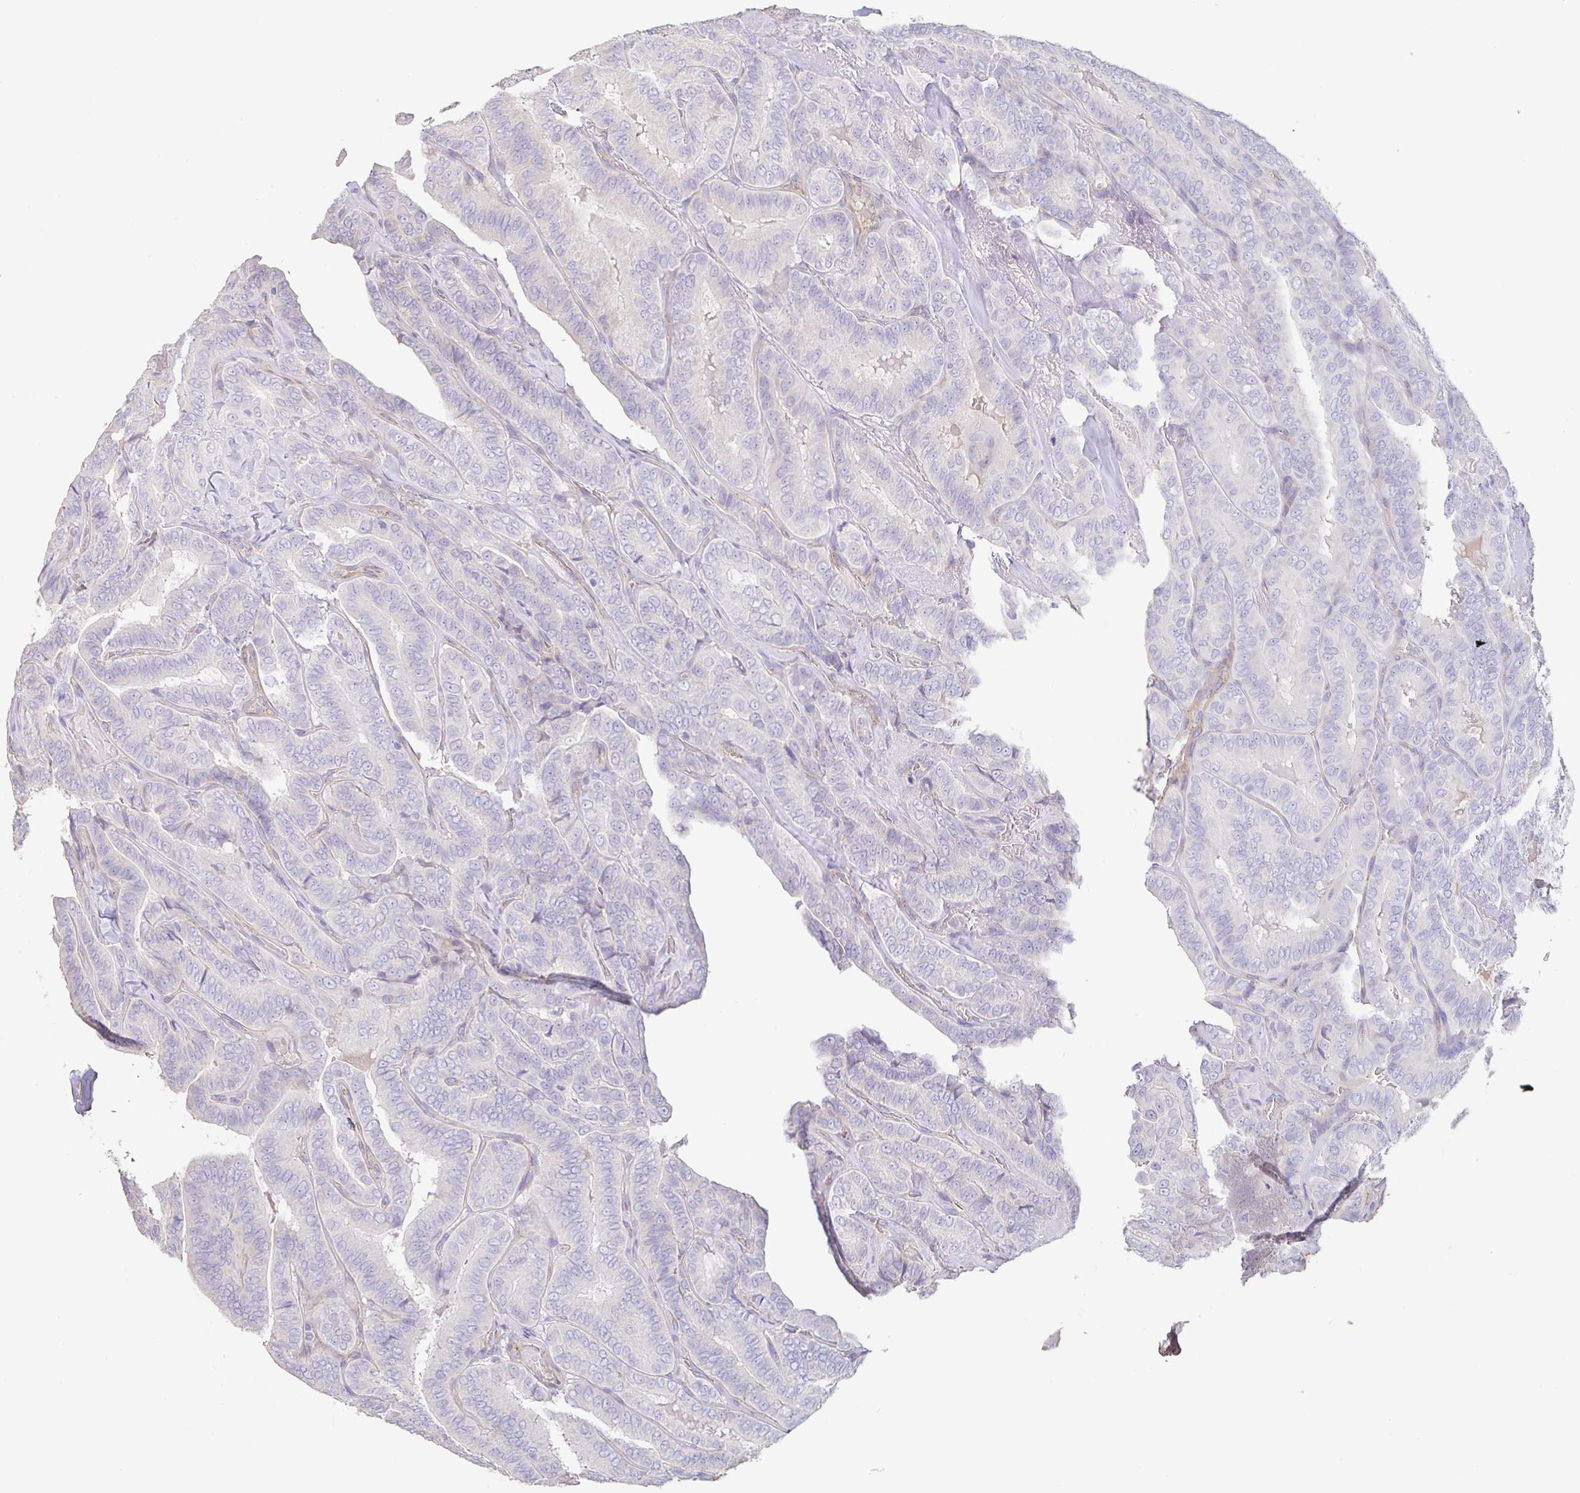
{"staining": {"intensity": "negative", "quantity": "none", "location": "none"}, "tissue": "thyroid cancer", "cell_type": "Tumor cells", "image_type": "cancer", "snomed": [{"axis": "morphology", "description": "Papillary adenocarcinoma, NOS"}, {"axis": "topography", "description": "Thyroid gland"}], "caption": "This is a histopathology image of immunohistochemistry staining of papillary adenocarcinoma (thyroid), which shows no positivity in tumor cells.", "gene": "PYGM", "patient": {"sex": "male", "age": 61}}